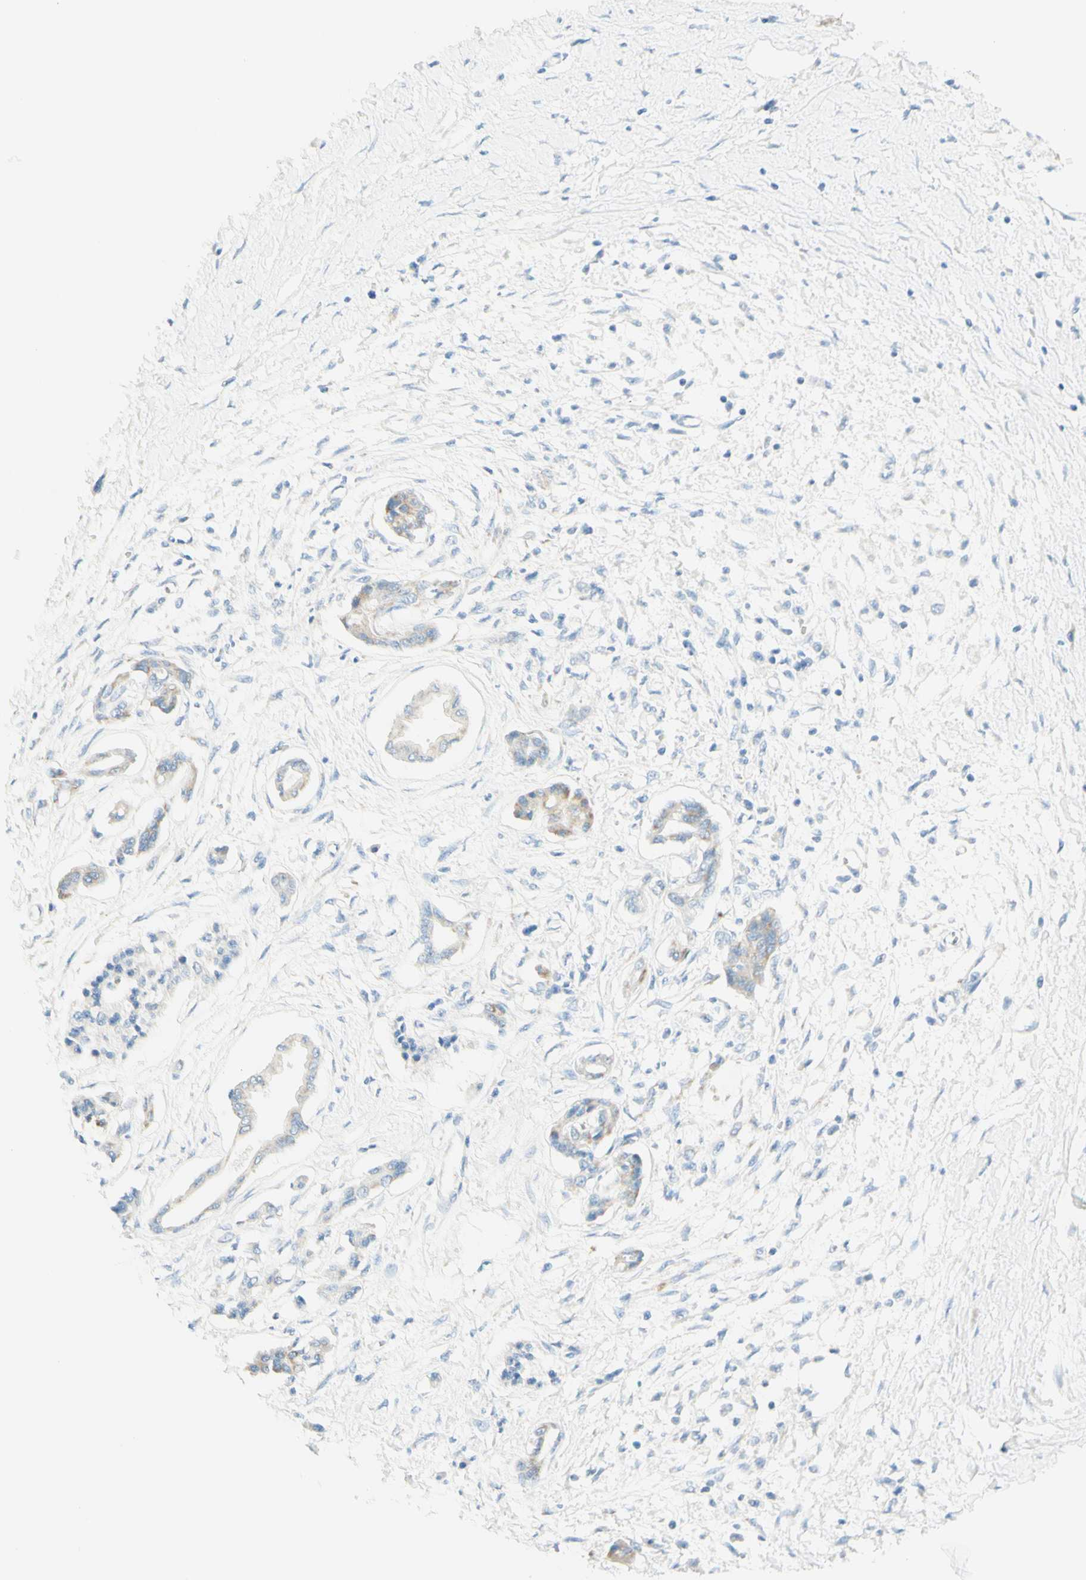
{"staining": {"intensity": "weak", "quantity": "<25%", "location": "cytoplasmic/membranous"}, "tissue": "pancreatic cancer", "cell_type": "Tumor cells", "image_type": "cancer", "snomed": [{"axis": "morphology", "description": "Adenocarcinoma, NOS"}, {"axis": "topography", "description": "Pancreas"}], "caption": "Adenocarcinoma (pancreatic) was stained to show a protein in brown. There is no significant positivity in tumor cells. (DAB (3,3'-diaminobenzidine) immunohistochemistry (IHC) visualized using brightfield microscopy, high magnification).", "gene": "ARMC10", "patient": {"sex": "male", "age": 56}}